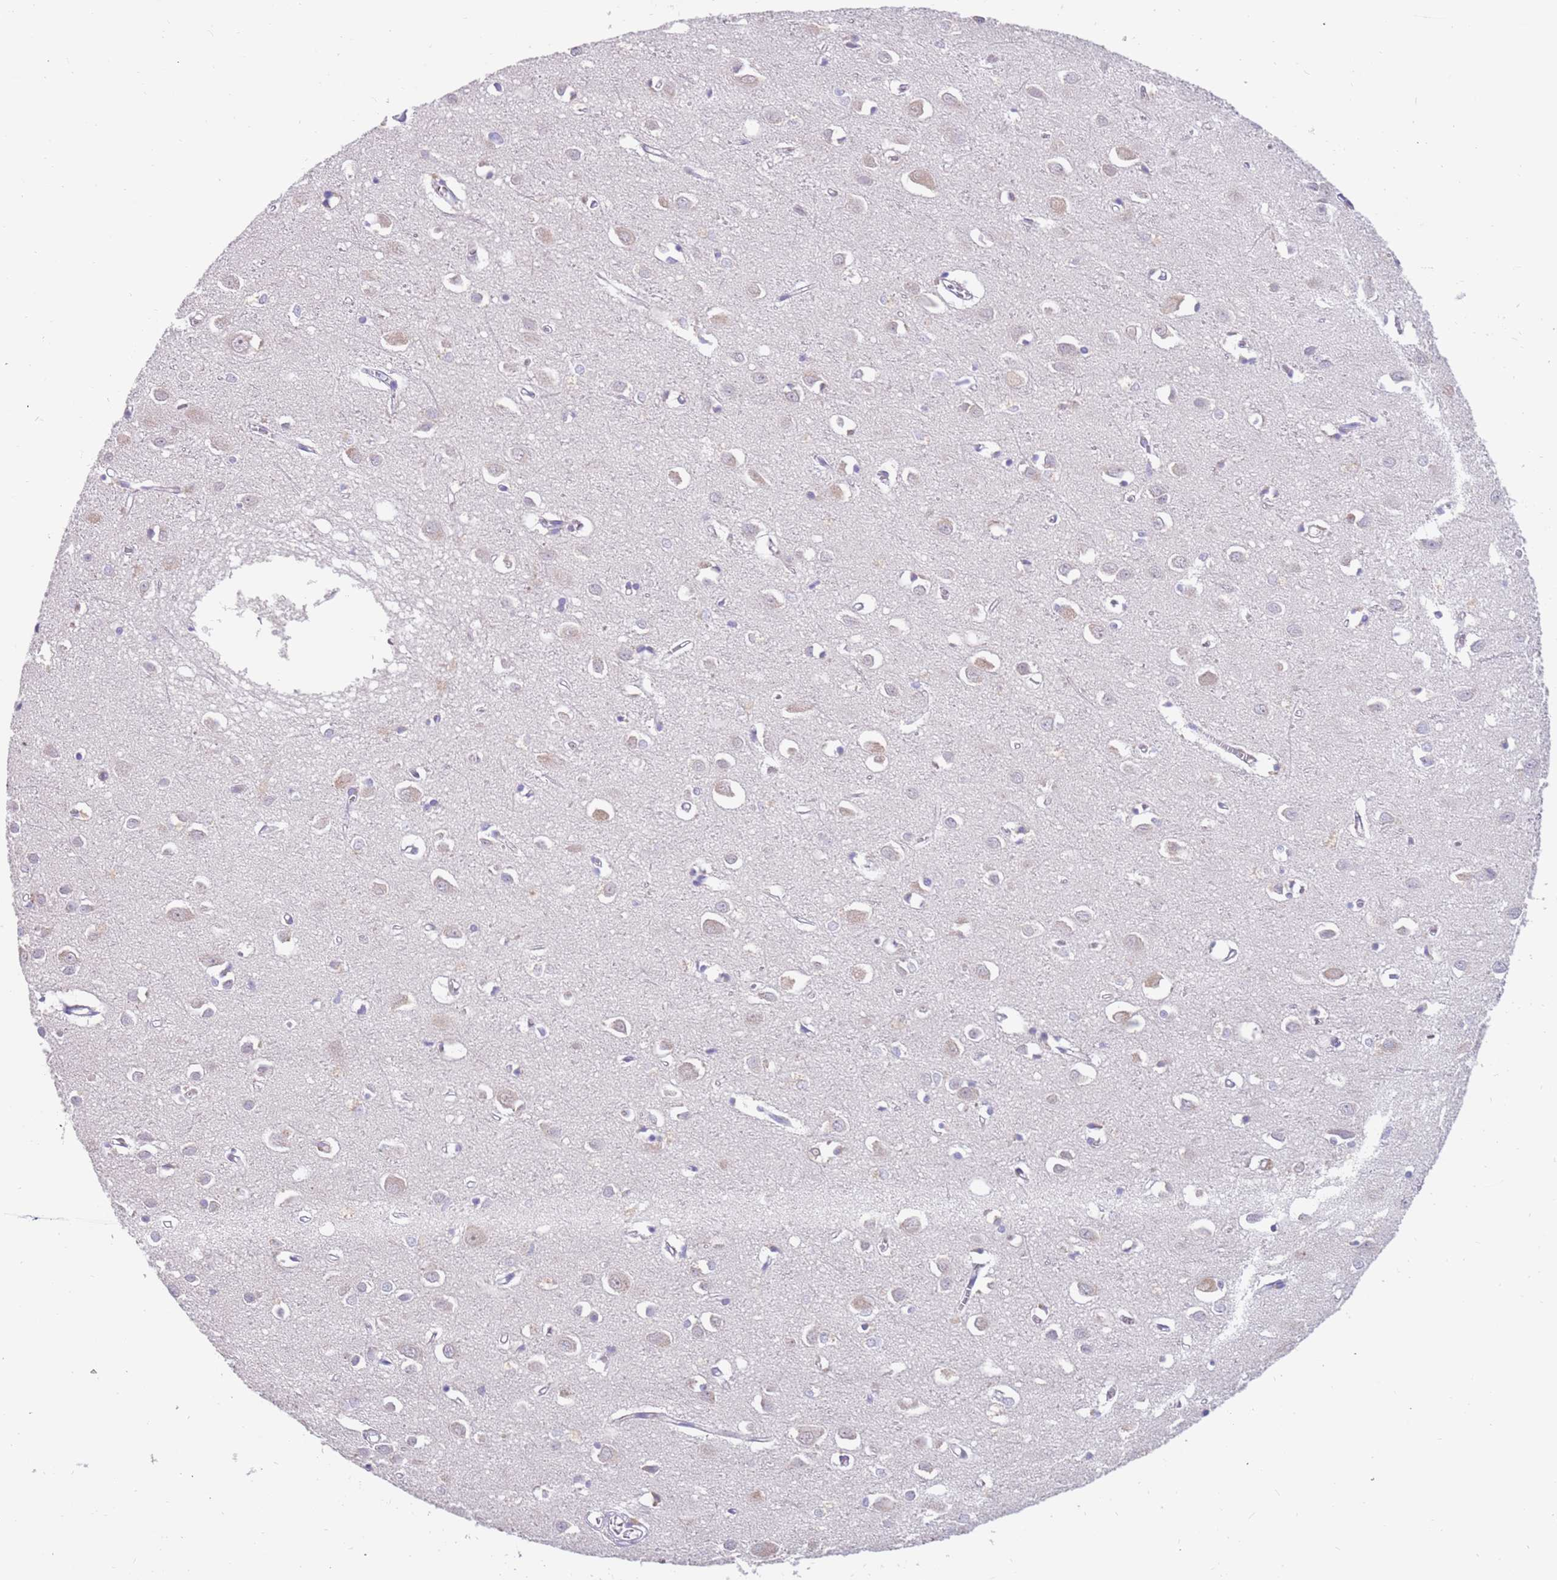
{"staining": {"intensity": "negative", "quantity": "none", "location": "none"}, "tissue": "cerebral cortex", "cell_type": "Endothelial cells", "image_type": "normal", "snomed": [{"axis": "morphology", "description": "Normal tissue, NOS"}, {"axis": "topography", "description": "Cerebral cortex"}], "caption": "Immunohistochemistry histopathology image of benign human cerebral cortex stained for a protein (brown), which reveals no positivity in endothelial cells.", "gene": "ZNF746", "patient": {"sex": "female", "age": 64}}